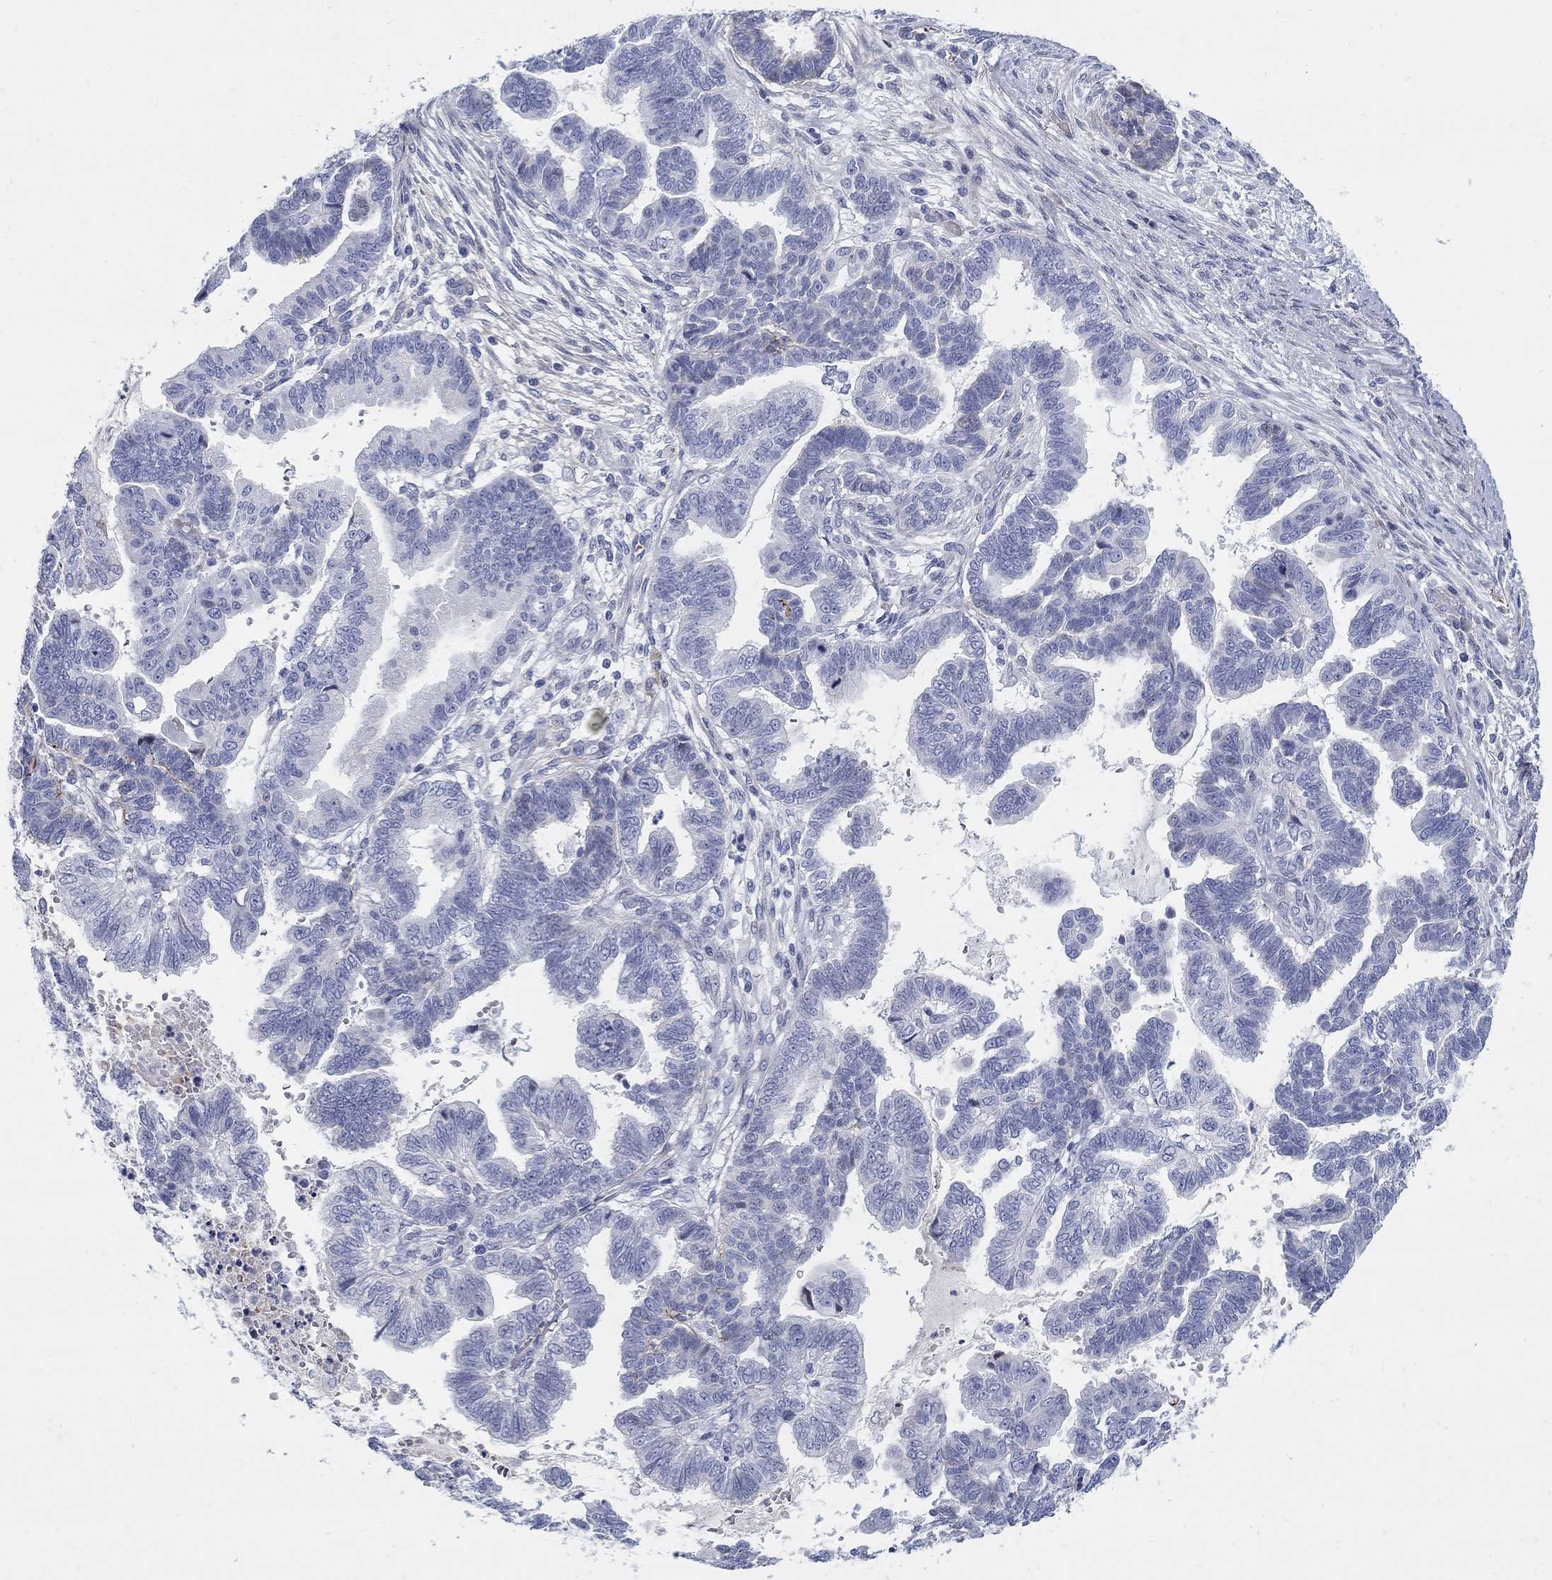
{"staining": {"intensity": "negative", "quantity": "none", "location": "none"}, "tissue": "stomach cancer", "cell_type": "Tumor cells", "image_type": "cancer", "snomed": [{"axis": "morphology", "description": "Adenocarcinoma, NOS"}, {"axis": "topography", "description": "Stomach"}], "caption": "IHC micrograph of stomach cancer stained for a protein (brown), which exhibits no staining in tumor cells.", "gene": "HEATR4", "patient": {"sex": "male", "age": 83}}